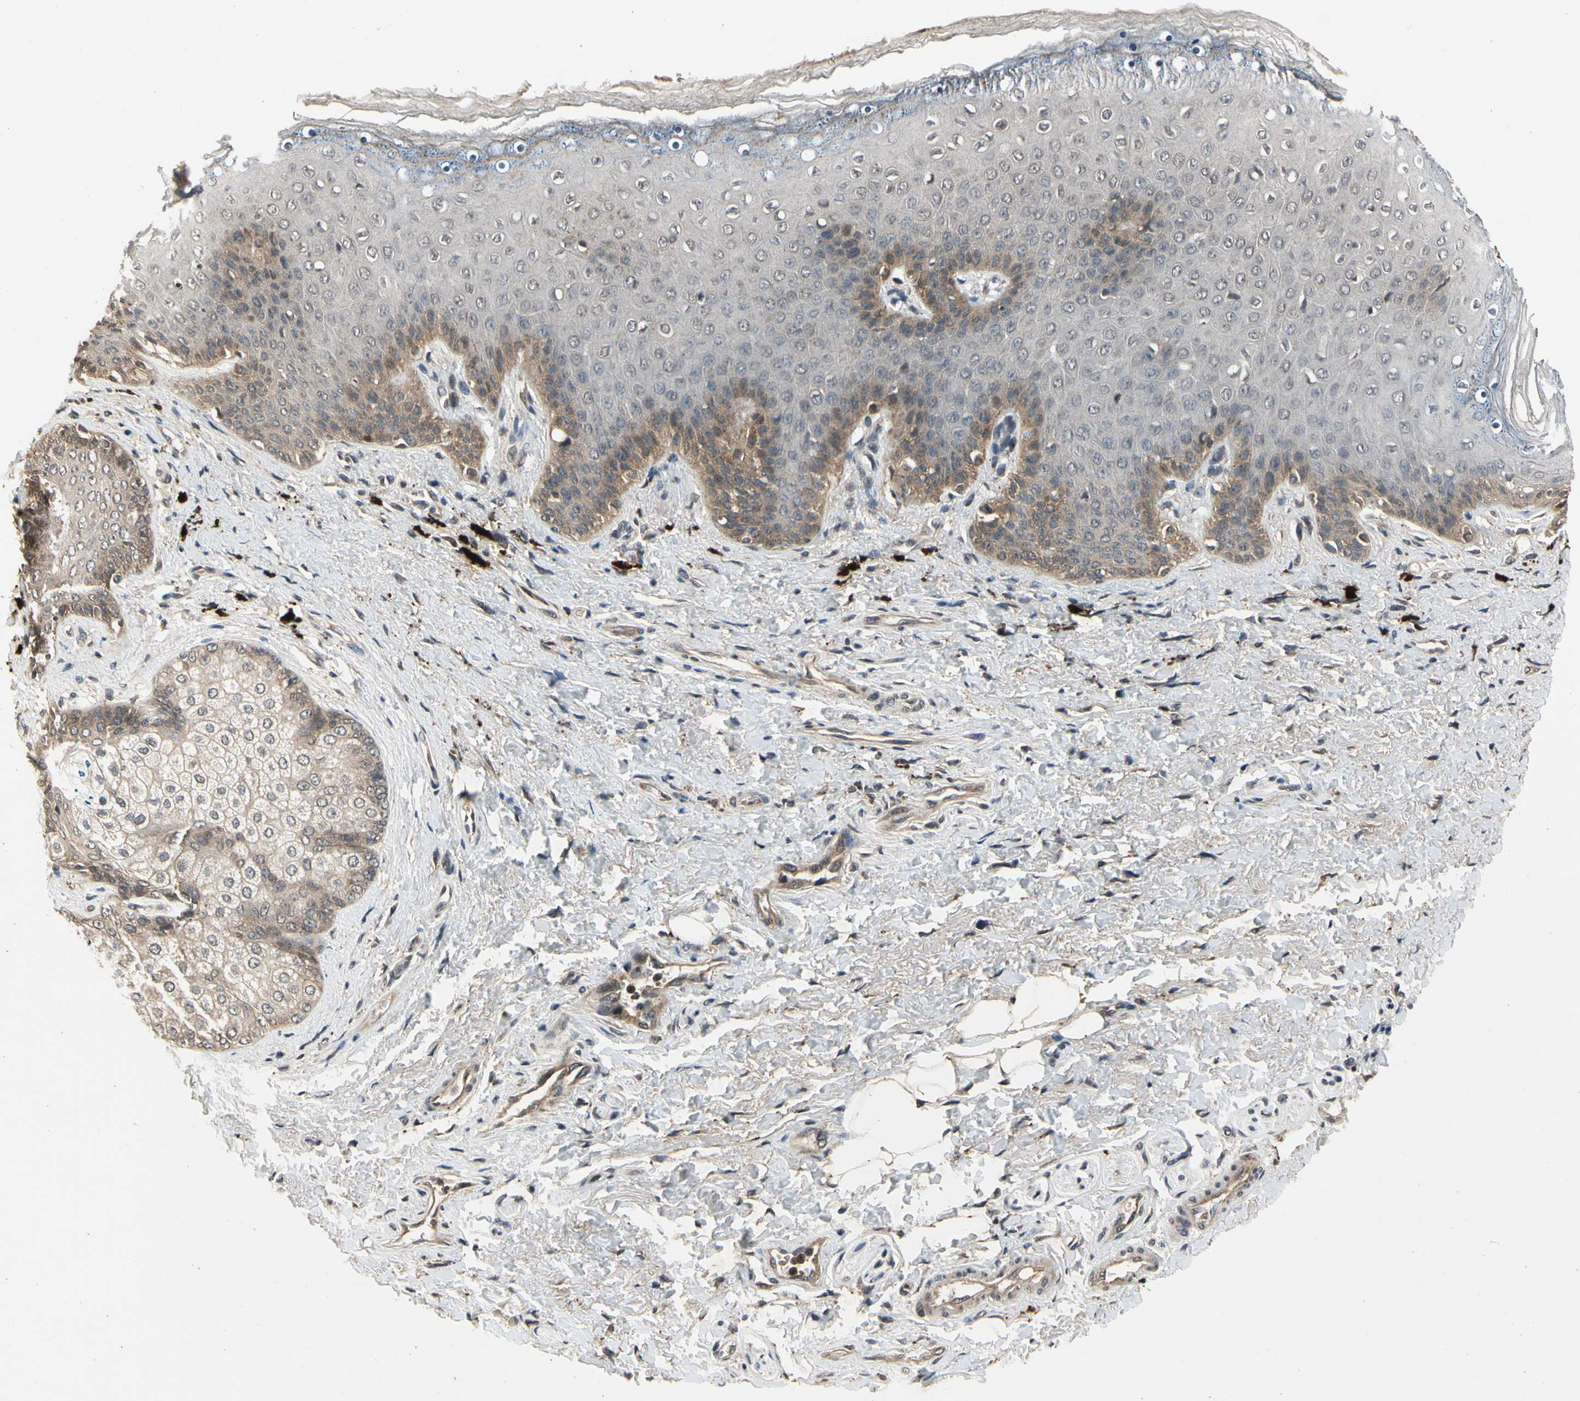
{"staining": {"intensity": "moderate", "quantity": "25%-75%", "location": "cytoplasmic/membranous"}, "tissue": "skin", "cell_type": "Epidermal cells", "image_type": "normal", "snomed": [{"axis": "morphology", "description": "Normal tissue, NOS"}, {"axis": "topography", "description": "Anal"}], "caption": "About 25%-75% of epidermal cells in unremarkable skin reveal moderate cytoplasmic/membranous protein positivity as visualized by brown immunohistochemical staining.", "gene": "DPY19L3", "patient": {"sex": "female", "age": 46}}